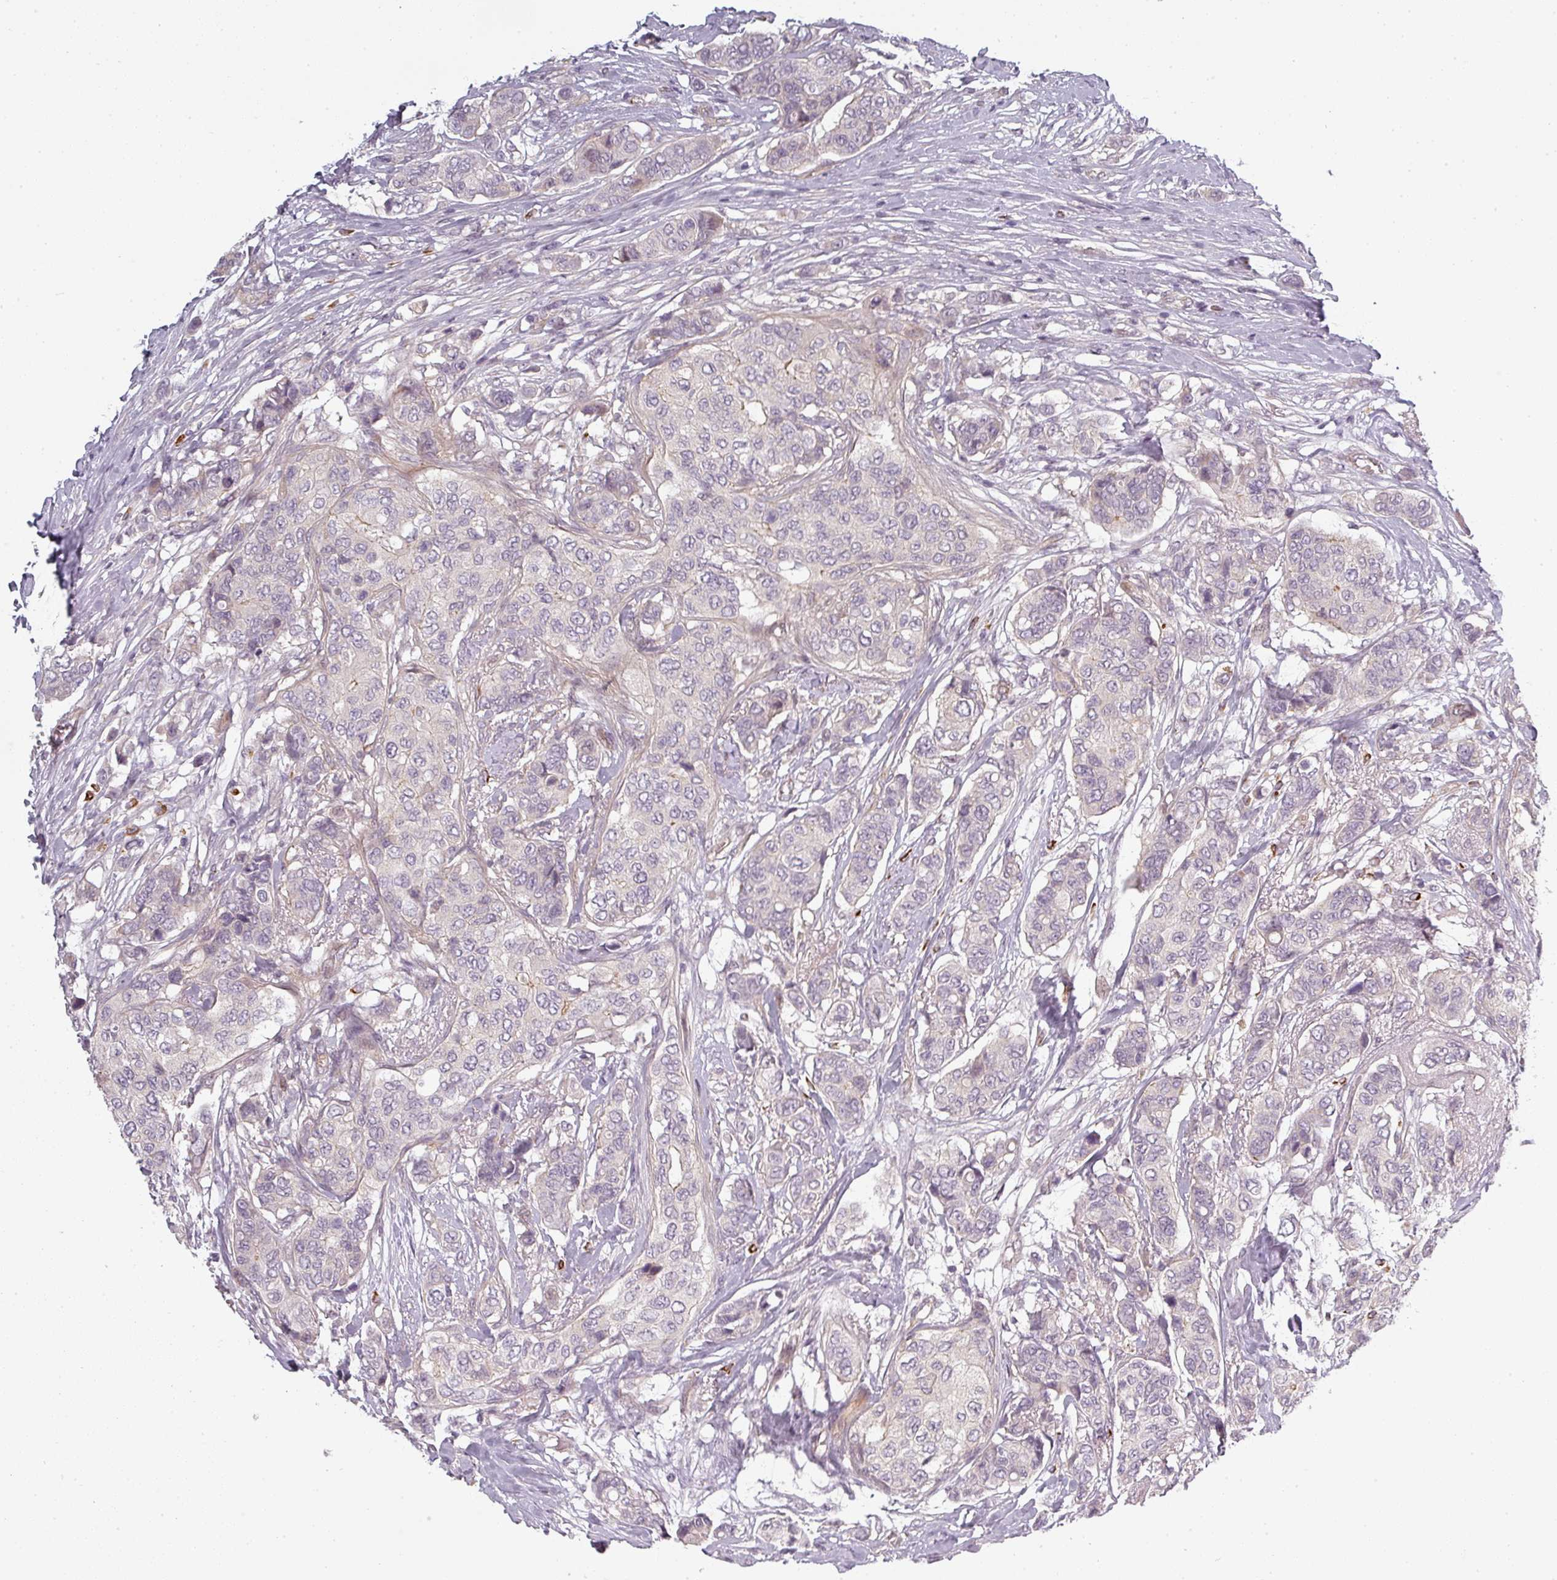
{"staining": {"intensity": "negative", "quantity": "none", "location": "none"}, "tissue": "breast cancer", "cell_type": "Tumor cells", "image_type": "cancer", "snomed": [{"axis": "morphology", "description": "Lobular carcinoma"}, {"axis": "topography", "description": "Breast"}], "caption": "This is an IHC histopathology image of human breast lobular carcinoma. There is no positivity in tumor cells.", "gene": "SLC16A9", "patient": {"sex": "female", "age": 51}}